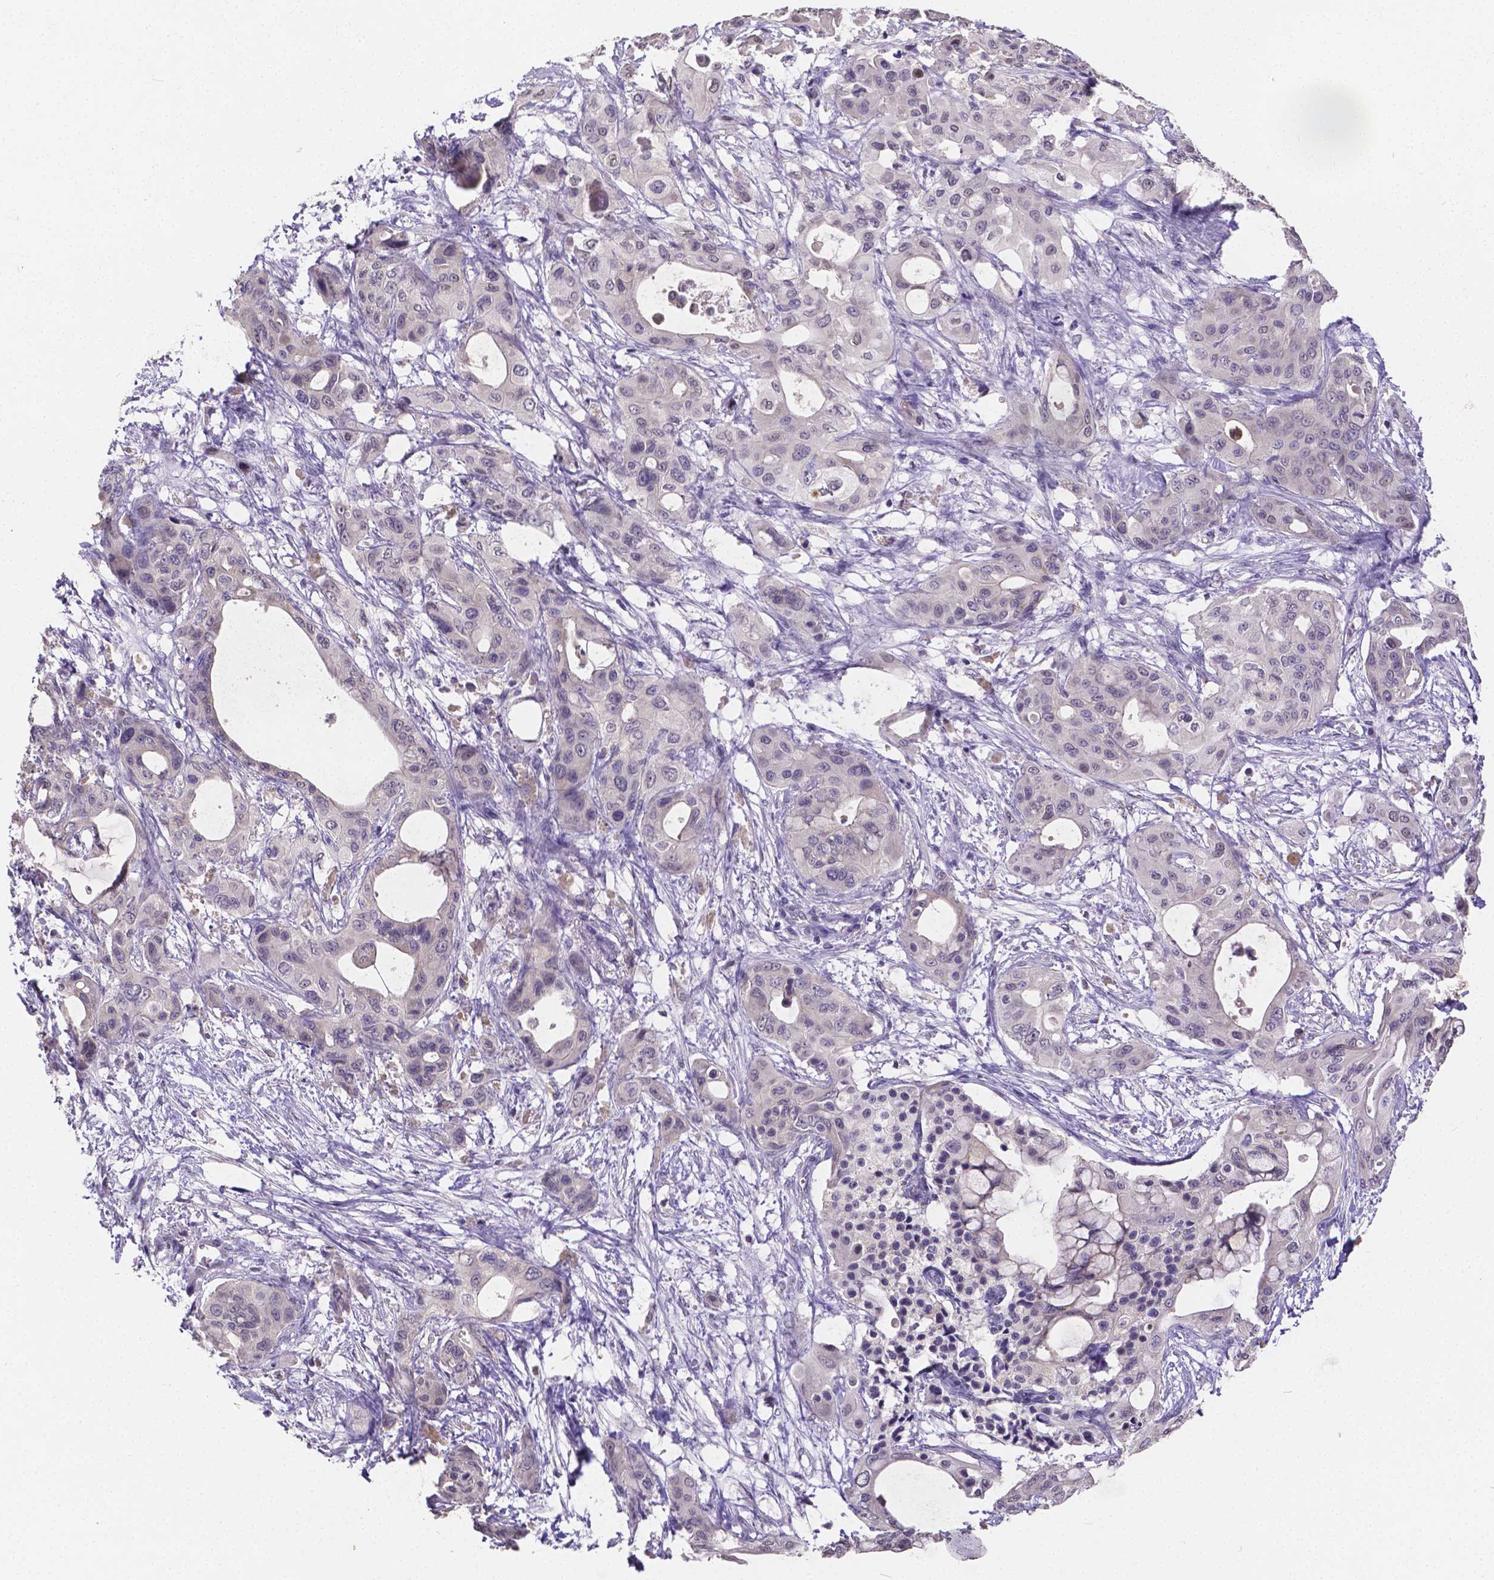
{"staining": {"intensity": "negative", "quantity": "none", "location": "none"}, "tissue": "pancreatic cancer", "cell_type": "Tumor cells", "image_type": "cancer", "snomed": [{"axis": "morphology", "description": "Adenocarcinoma, NOS"}, {"axis": "topography", "description": "Pancreas"}], "caption": "Immunohistochemical staining of human pancreatic adenocarcinoma reveals no significant positivity in tumor cells.", "gene": "CTNNA2", "patient": {"sex": "male", "age": 71}}